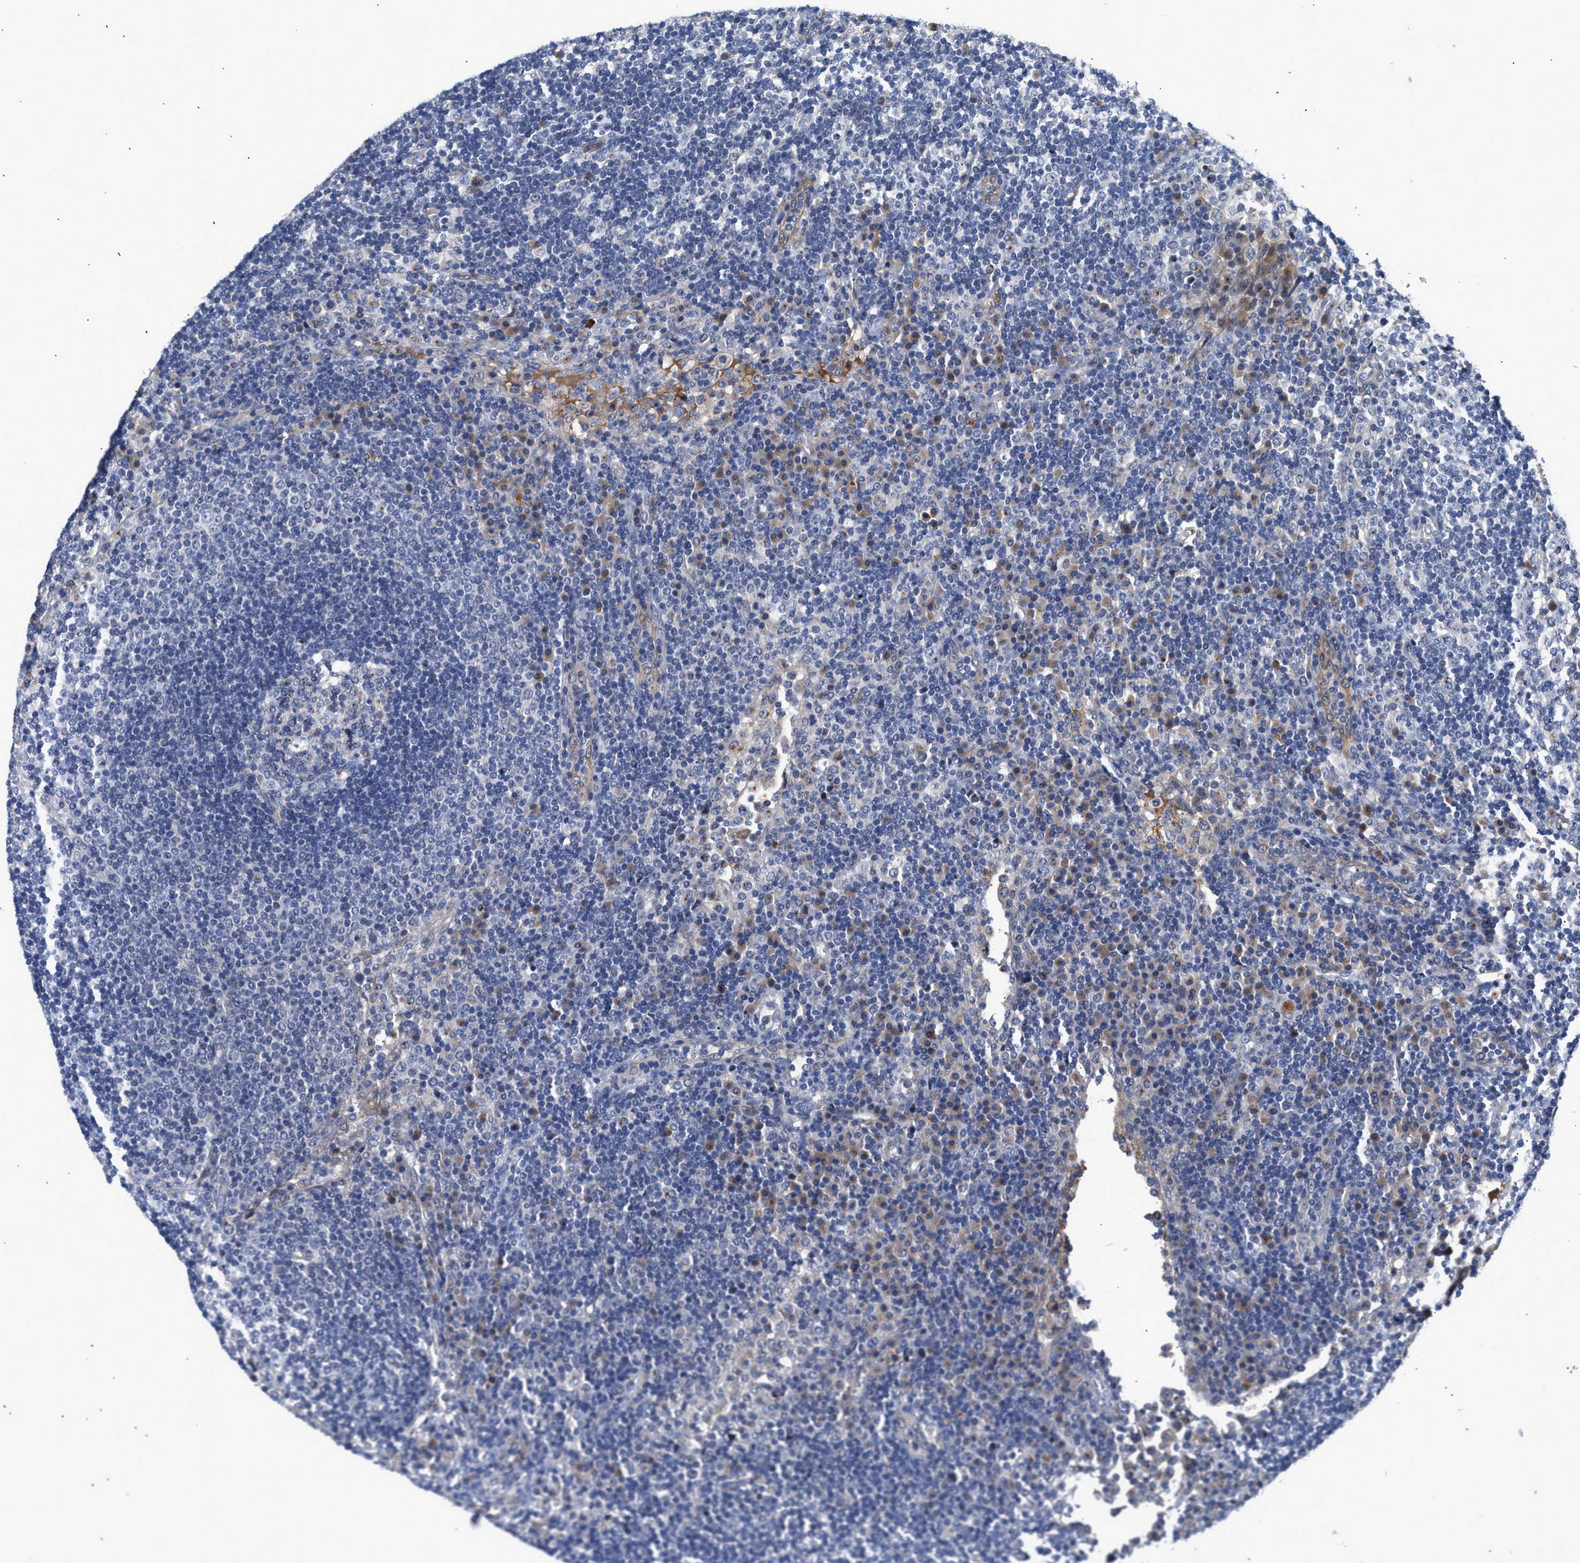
{"staining": {"intensity": "negative", "quantity": "none", "location": "none"}, "tissue": "lymph node", "cell_type": "Germinal center cells", "image_type": "normal", "snomed": [{"axis": "morphology", "description": "Normal tissue, NOS"}, {"axis": "topography", "description": "Lymph node"}], "caption": "Germinal center cells are negative for brown protein staining in benign lymph node. Brightfield microscopy of immunohistochemistry stained with DAB (brown) and hematoxylin (blue), captured at high magnification.", "gene": "CCDC146", "patient": {"sex": "female", "age": 53}}